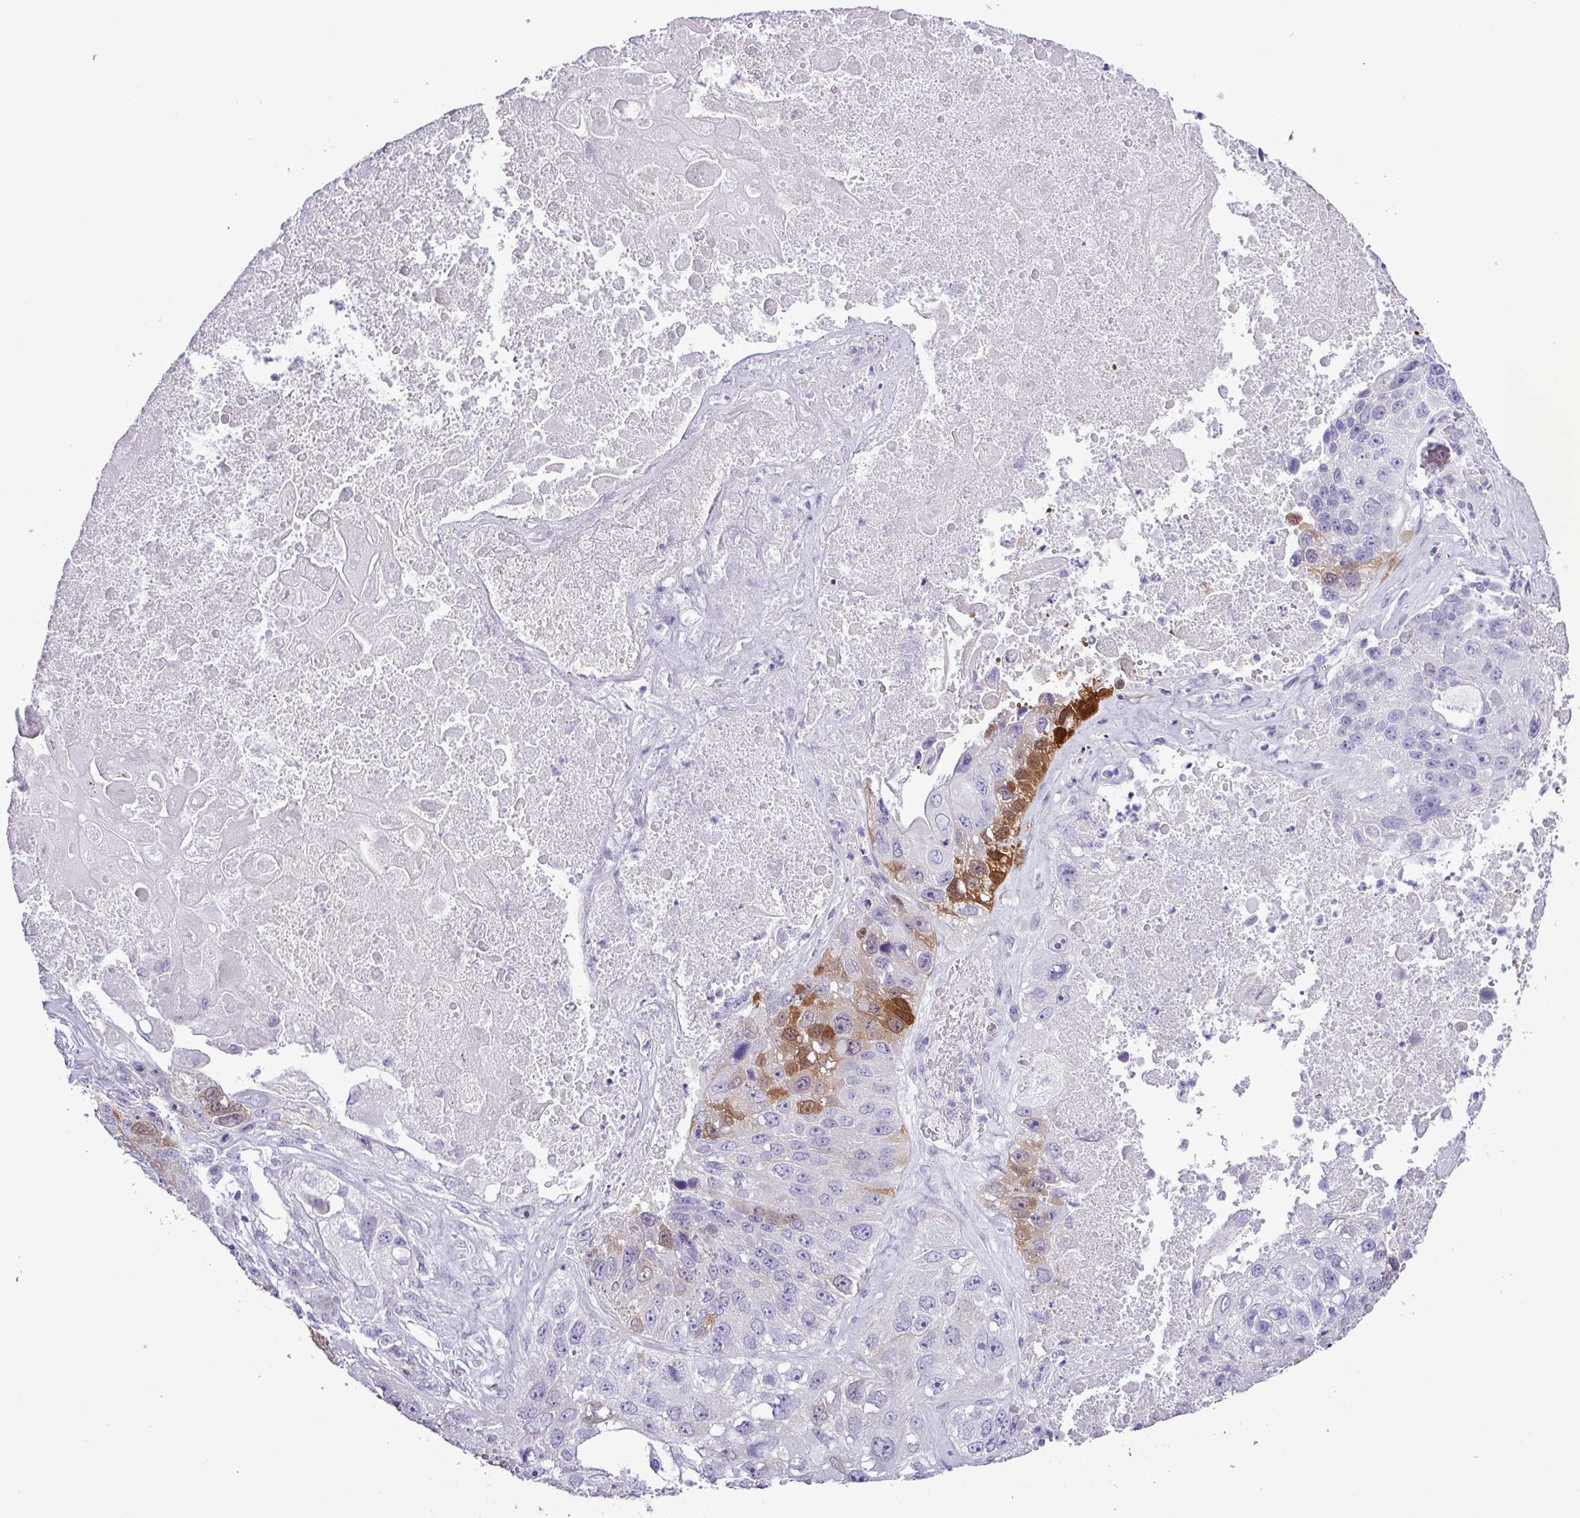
{"staining": {"intensity": "strong", "quantity": "<25%", "location": "cytoplasmic/membranous,nuclear"}, "tissue": "lung cancer", "cell_type": "Tumor cells", "image_type": "cancer", "snomed": [{"axis": "morphology", "description": "Squamous cell carcinoma, NOS"}, {"axis": "topography", "description": "Lung"}], "caption": "Protein staining of lung squamous cell carcinoma tissue reveals strong cytoplasmic/membranous and nuclear positivity in approximately <25% of tumor cells.", "gene": "ALDH3A1", "patient": {"sex": "male", "age": 61}}